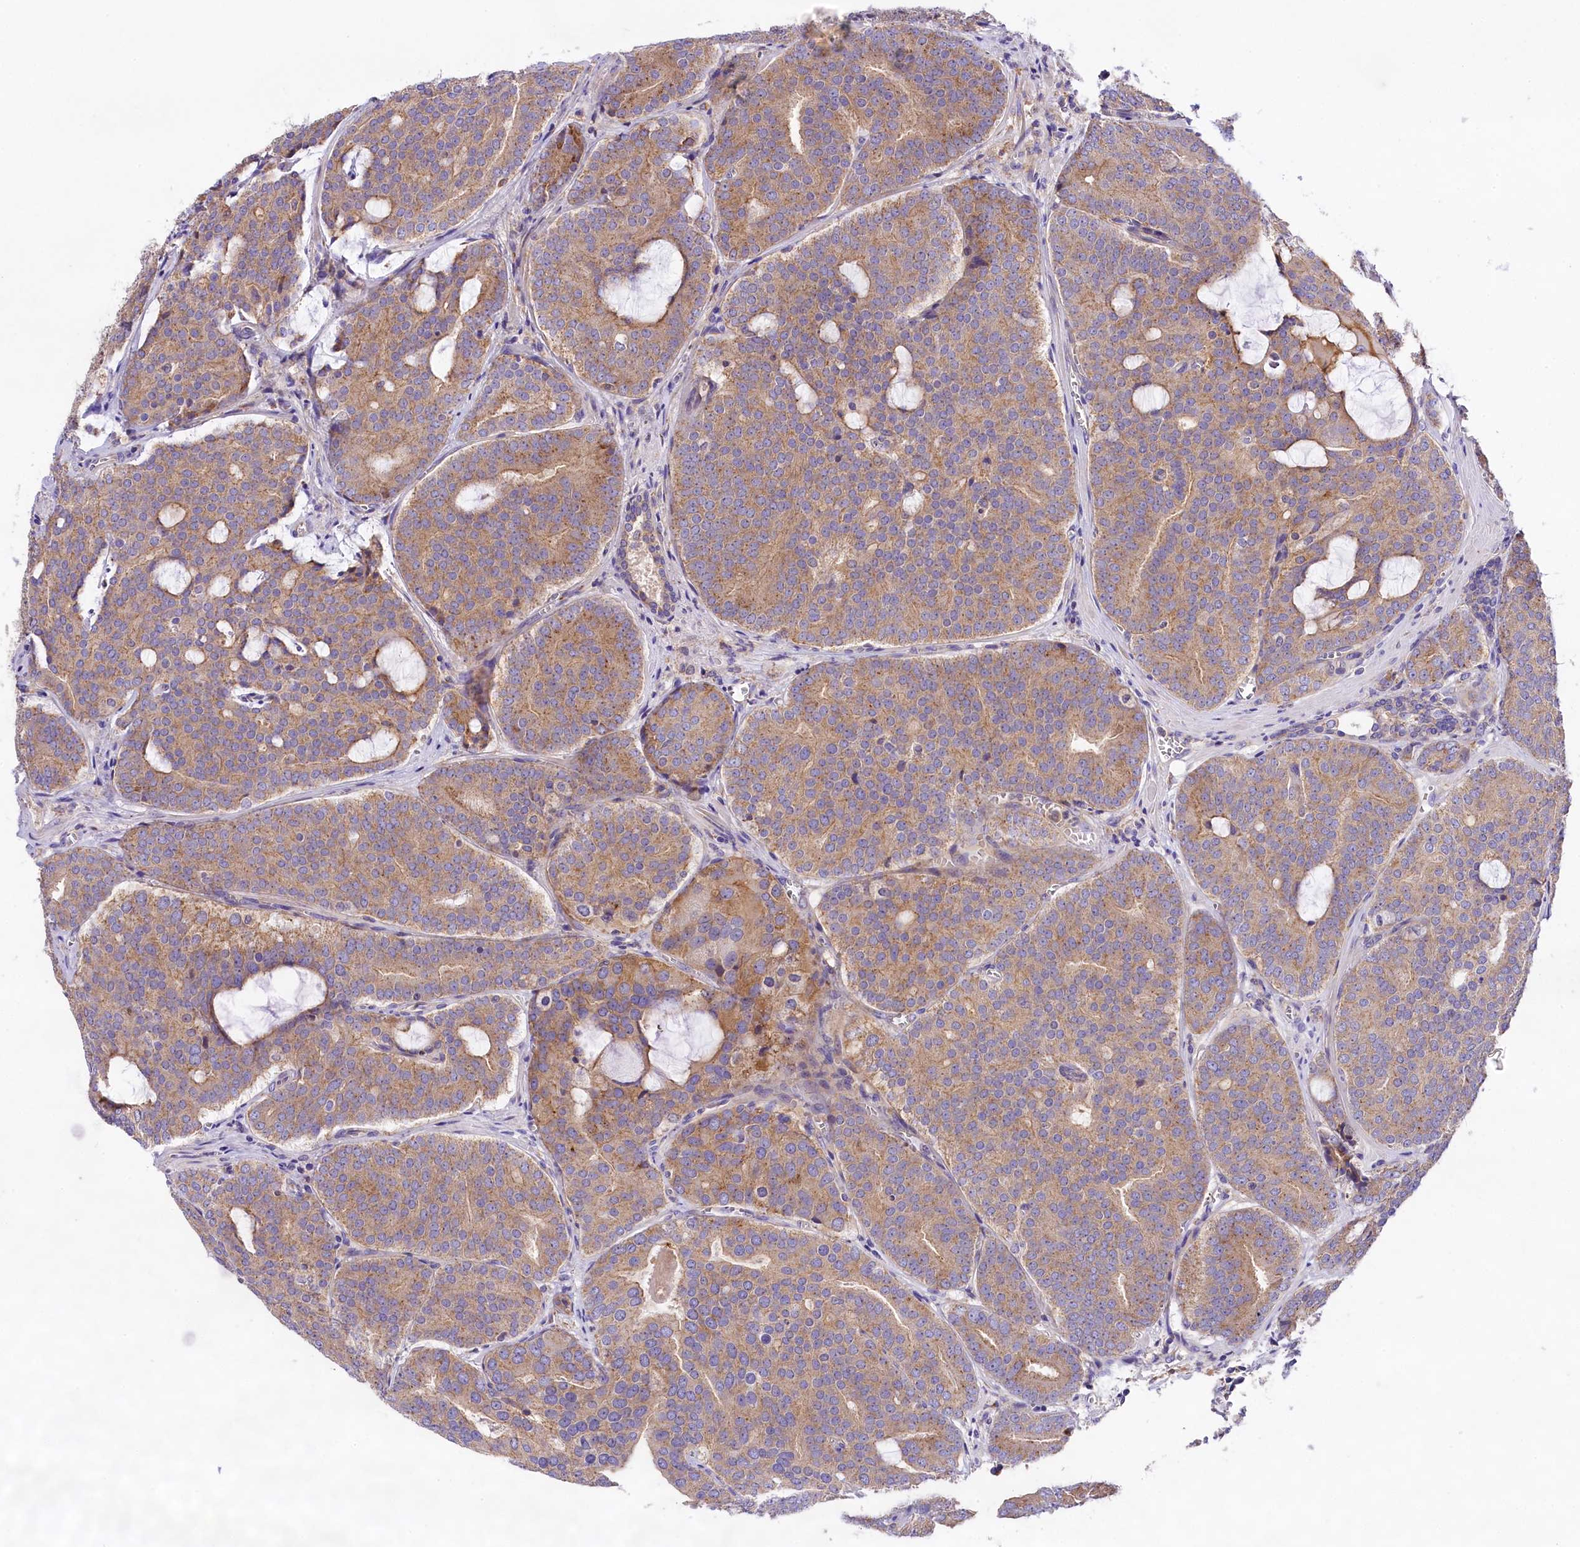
{"staining": {"intensity": "weak", "quantity": ">75%", "location": "cytoplasmic/membranous"}, "tissue": "prostate cancer", "cell_type": "Tumor cells", "image_type": "cancer", "snomed": [{"axis": "morphology", "description": "Adenocarcinoma, High grade"}, {"axis": "topography", "description": "Prostate"}], "caption": "Immunohistochemistry (IHC) histopathology image of neoplastic tissue: human adenocarcinoma (high-grade) (prostate) stained using immunohistochemistry (IHC) reveals low levels of weak protein expression localized specifically in the cytoplasmic/membranous of tumor cells, appearing as a cytoplasmic/membranous brown color.", "gene": "PEMT", "patient": {"sex": "male", "age": 55}}